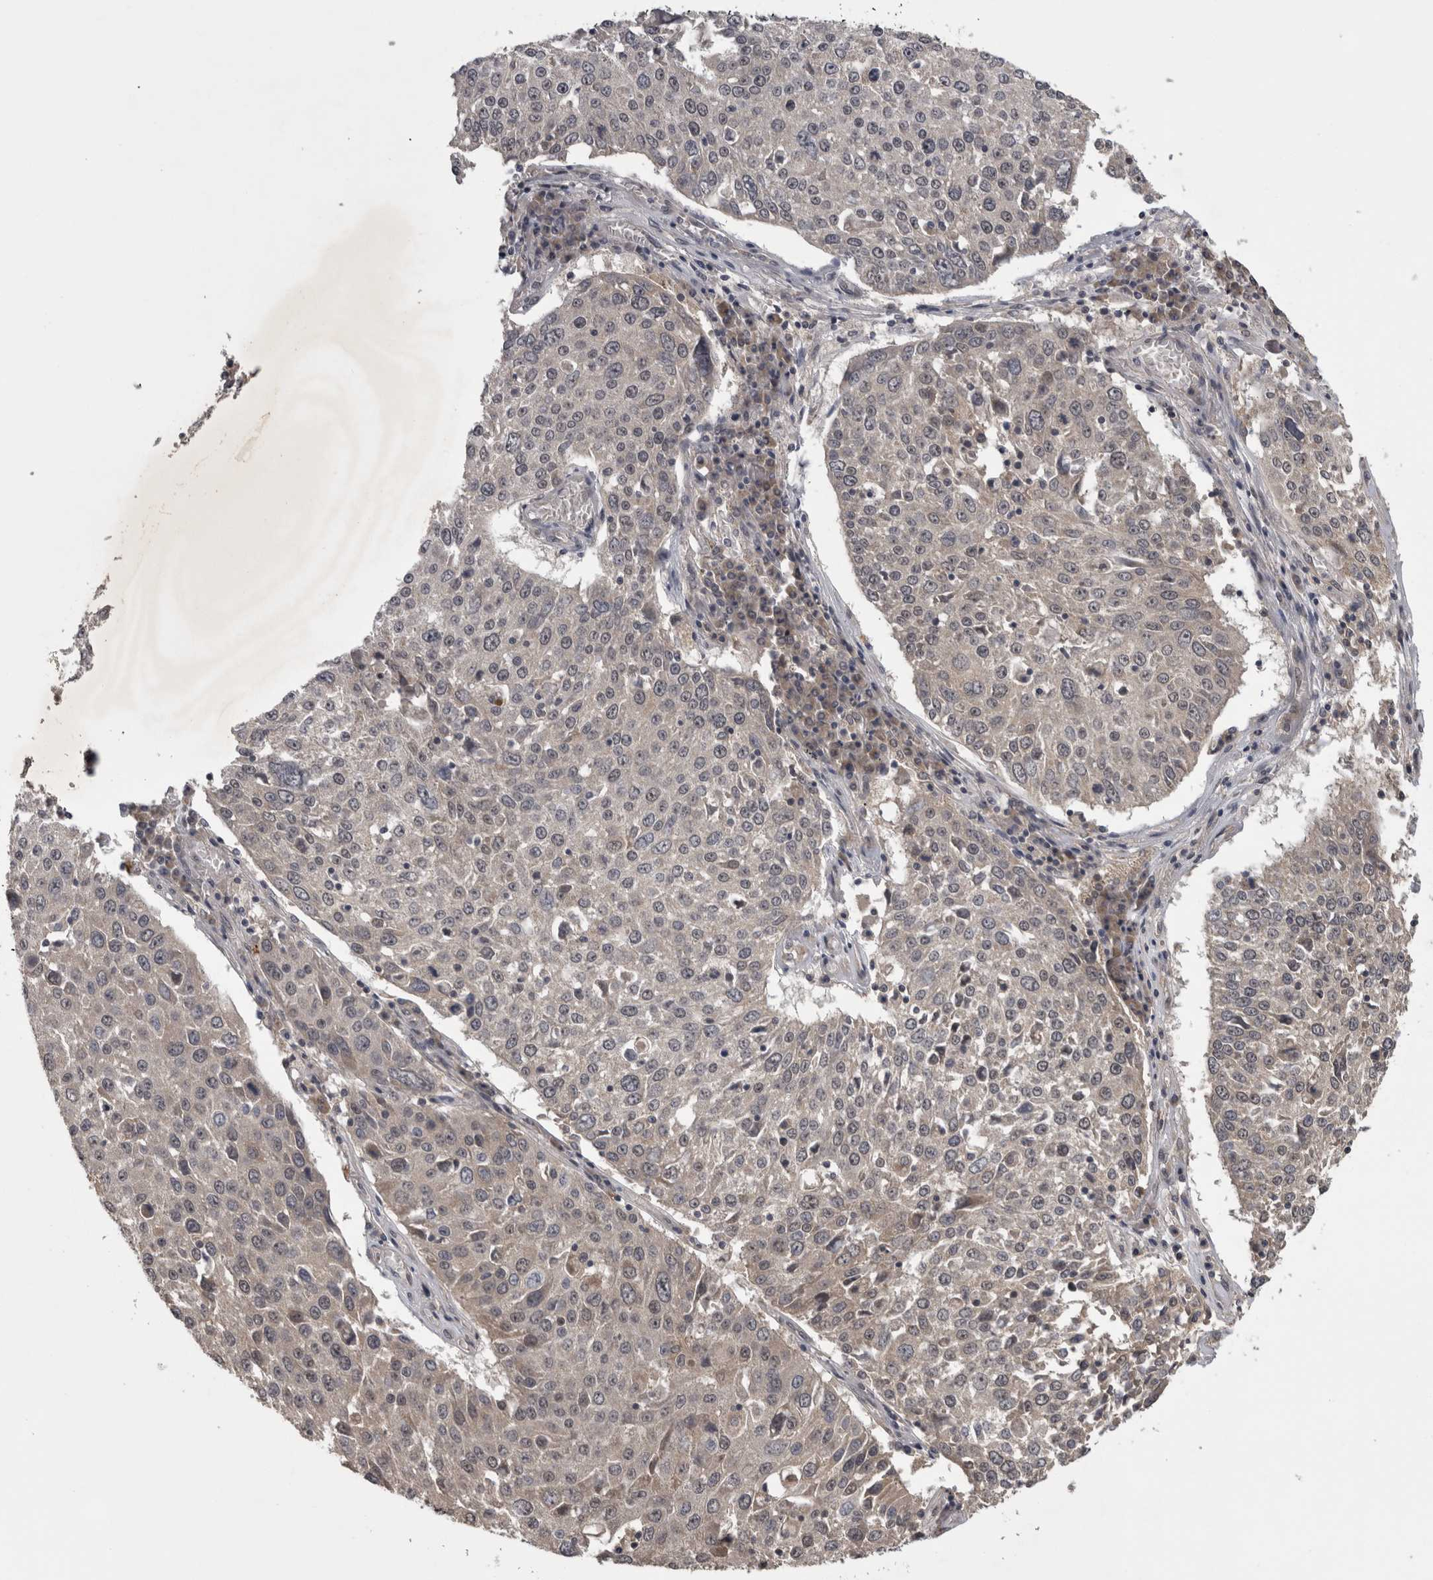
{"staining": {"intensity": "weak", "quantity": "<25%", "location": "cytoplasmic/membranous"}, "tissue": "lung cancer", "cell_type": "Tumor cells", "image_type": "cancer", "snomed": [{"axis": "morphology", "description": "Squamous cell carcinoma, NOS"}, {"axis": "topography", "description": "Lung"}], "caption": "DAB immunohistochemical staining of human lung squamous cell carcinoma exhibits no significant positivity in tumor cells.", "gene": "ZNF114", "patient": {"sex": "male", "age": 65}}